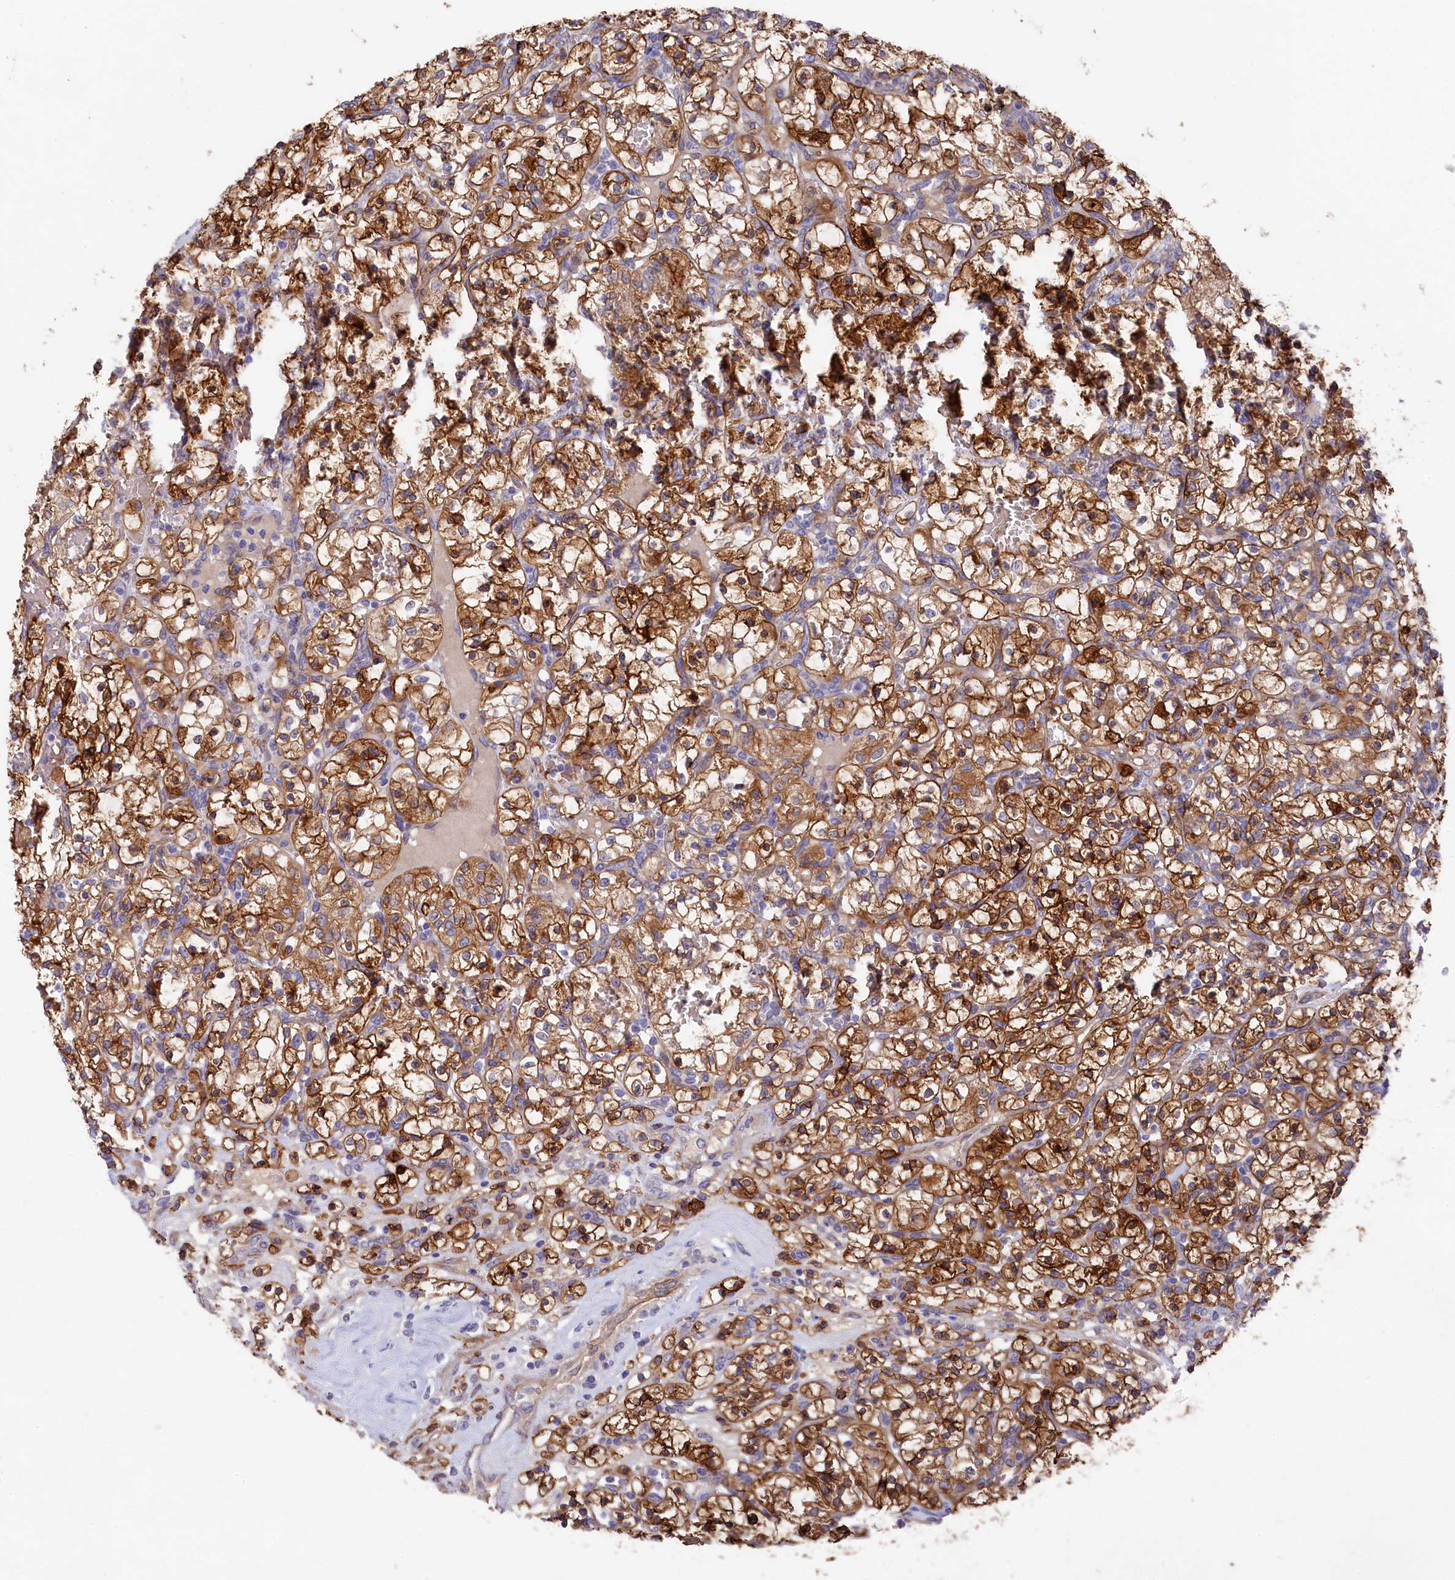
{"staining": {"intensity": "strong", "quantity": ">75%", "location": "cytoplasmic/membranous"}, "tissue": "renal cancer", "cell_type": "Tumor cells", "image_type": "cancer", "snomed": [{"axis": "morphology", "description": "Adenocarcinoma, NOS"}, {"axis": "topography", "description": "Kidney"}], "caption": "Immunohistochemical staining of human renal adenocarcinoma displays high levels of strong cytoplasmic/membranous positivity in about >75% of tumor cells.", "gene": "LHFPL4", "patient": {"sex": "female", "age": 57}}